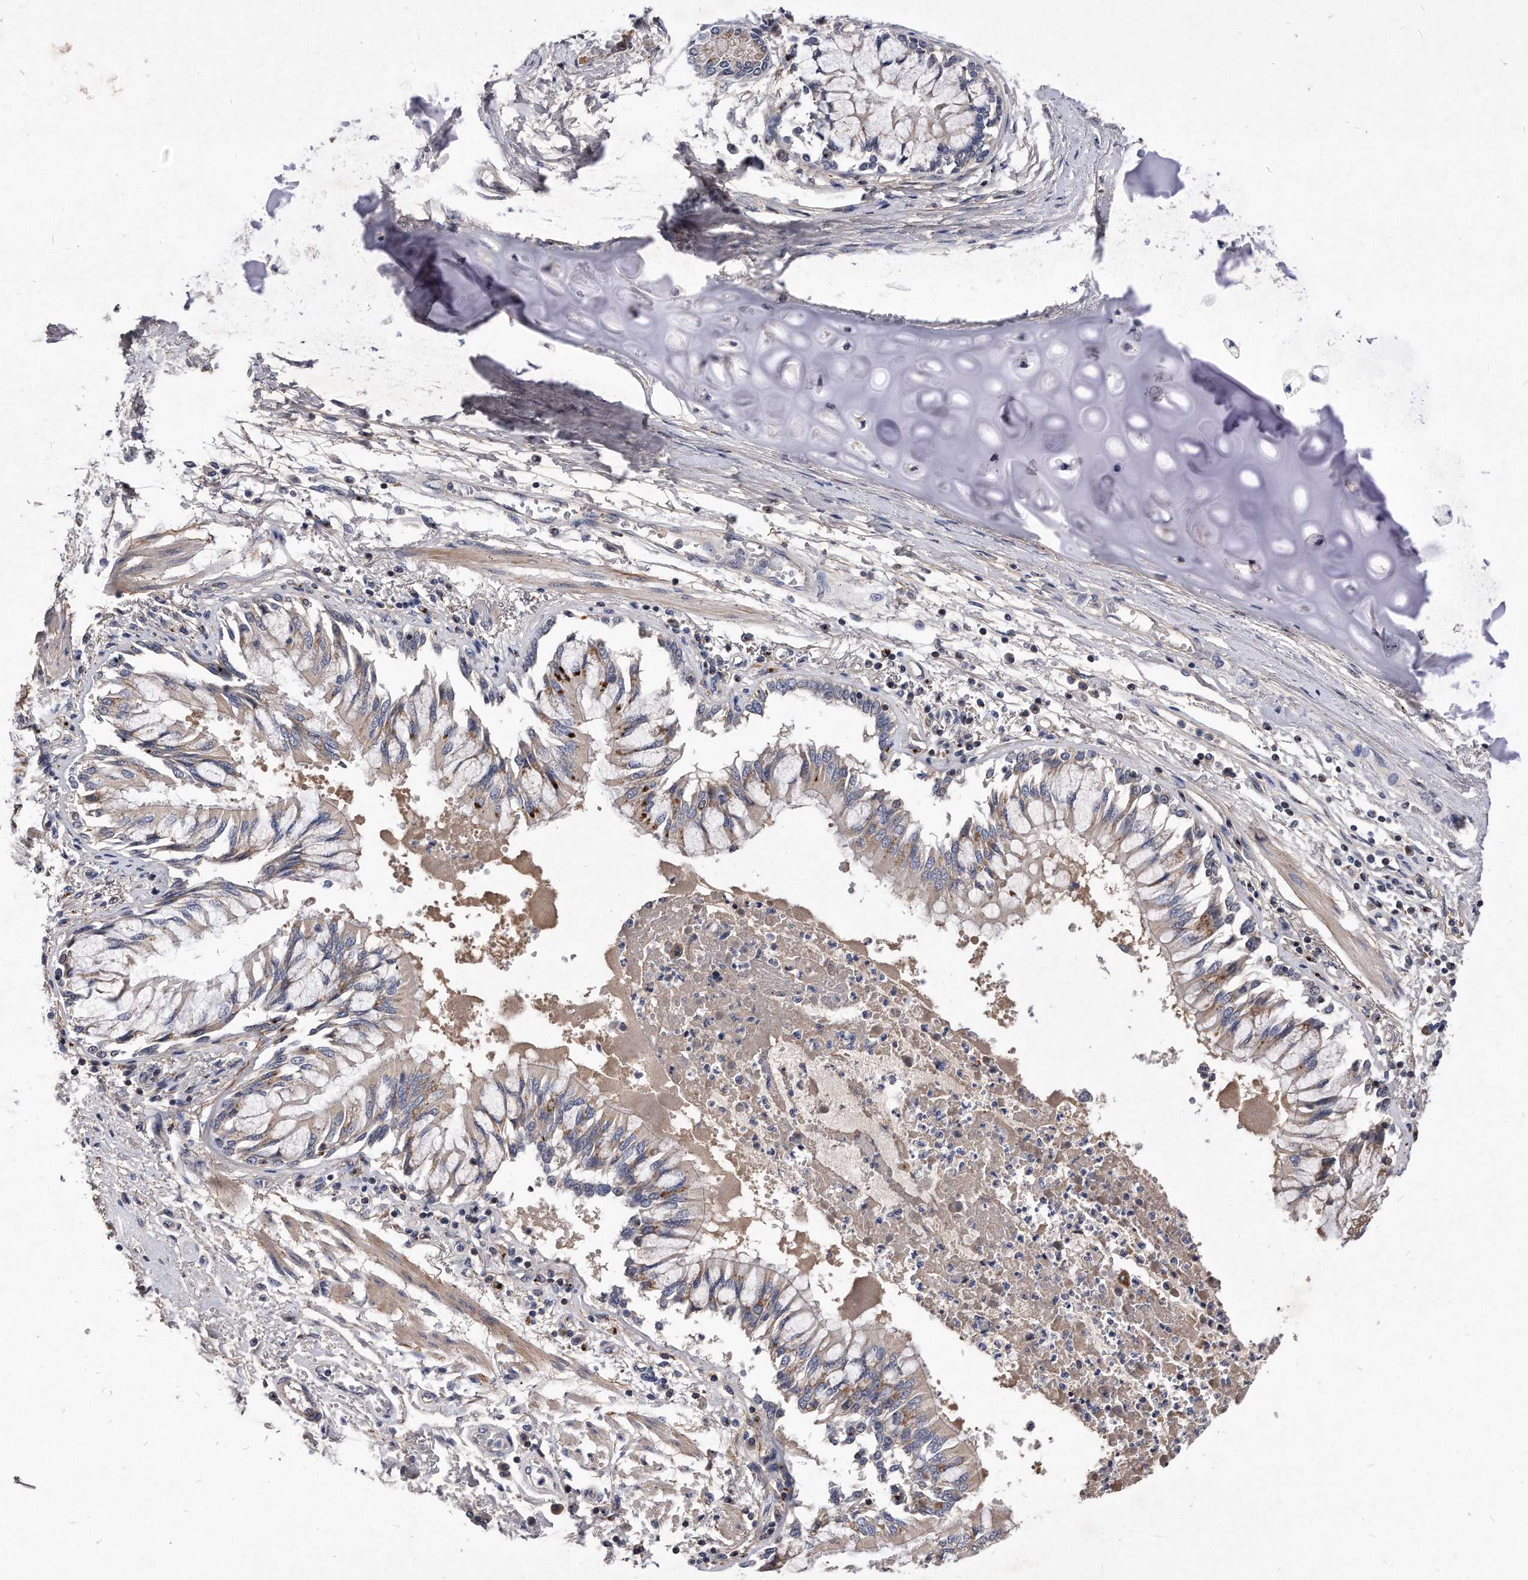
{"staining": {"intensity": "moderate", "quantity": "25%-75%", "location": "cytoplasmic/membranous"}, "tissue": "bronchus", "cell_type": "Respiratory epithelial cells", "image_type": "normal", "snomed": [{"axis": "morphology", "description": "Normal tissue, NOS"}, {"axis": "topography", "description": "Cartilage tissue"}, {"axis": "topography", "description": "Bronchus"}, {"axis": "topography", "description": "Lung"}], "caption": "A brown stain shows moderate cytoplasmic/membranous staining of a protein in respiratory epithelial cells of unremarkable bronchus. (Brightfield microscopy of DAB IHC at high magnification).", "gene": "MGAT4A", "patient": {"sex": "female", "age": 49}}